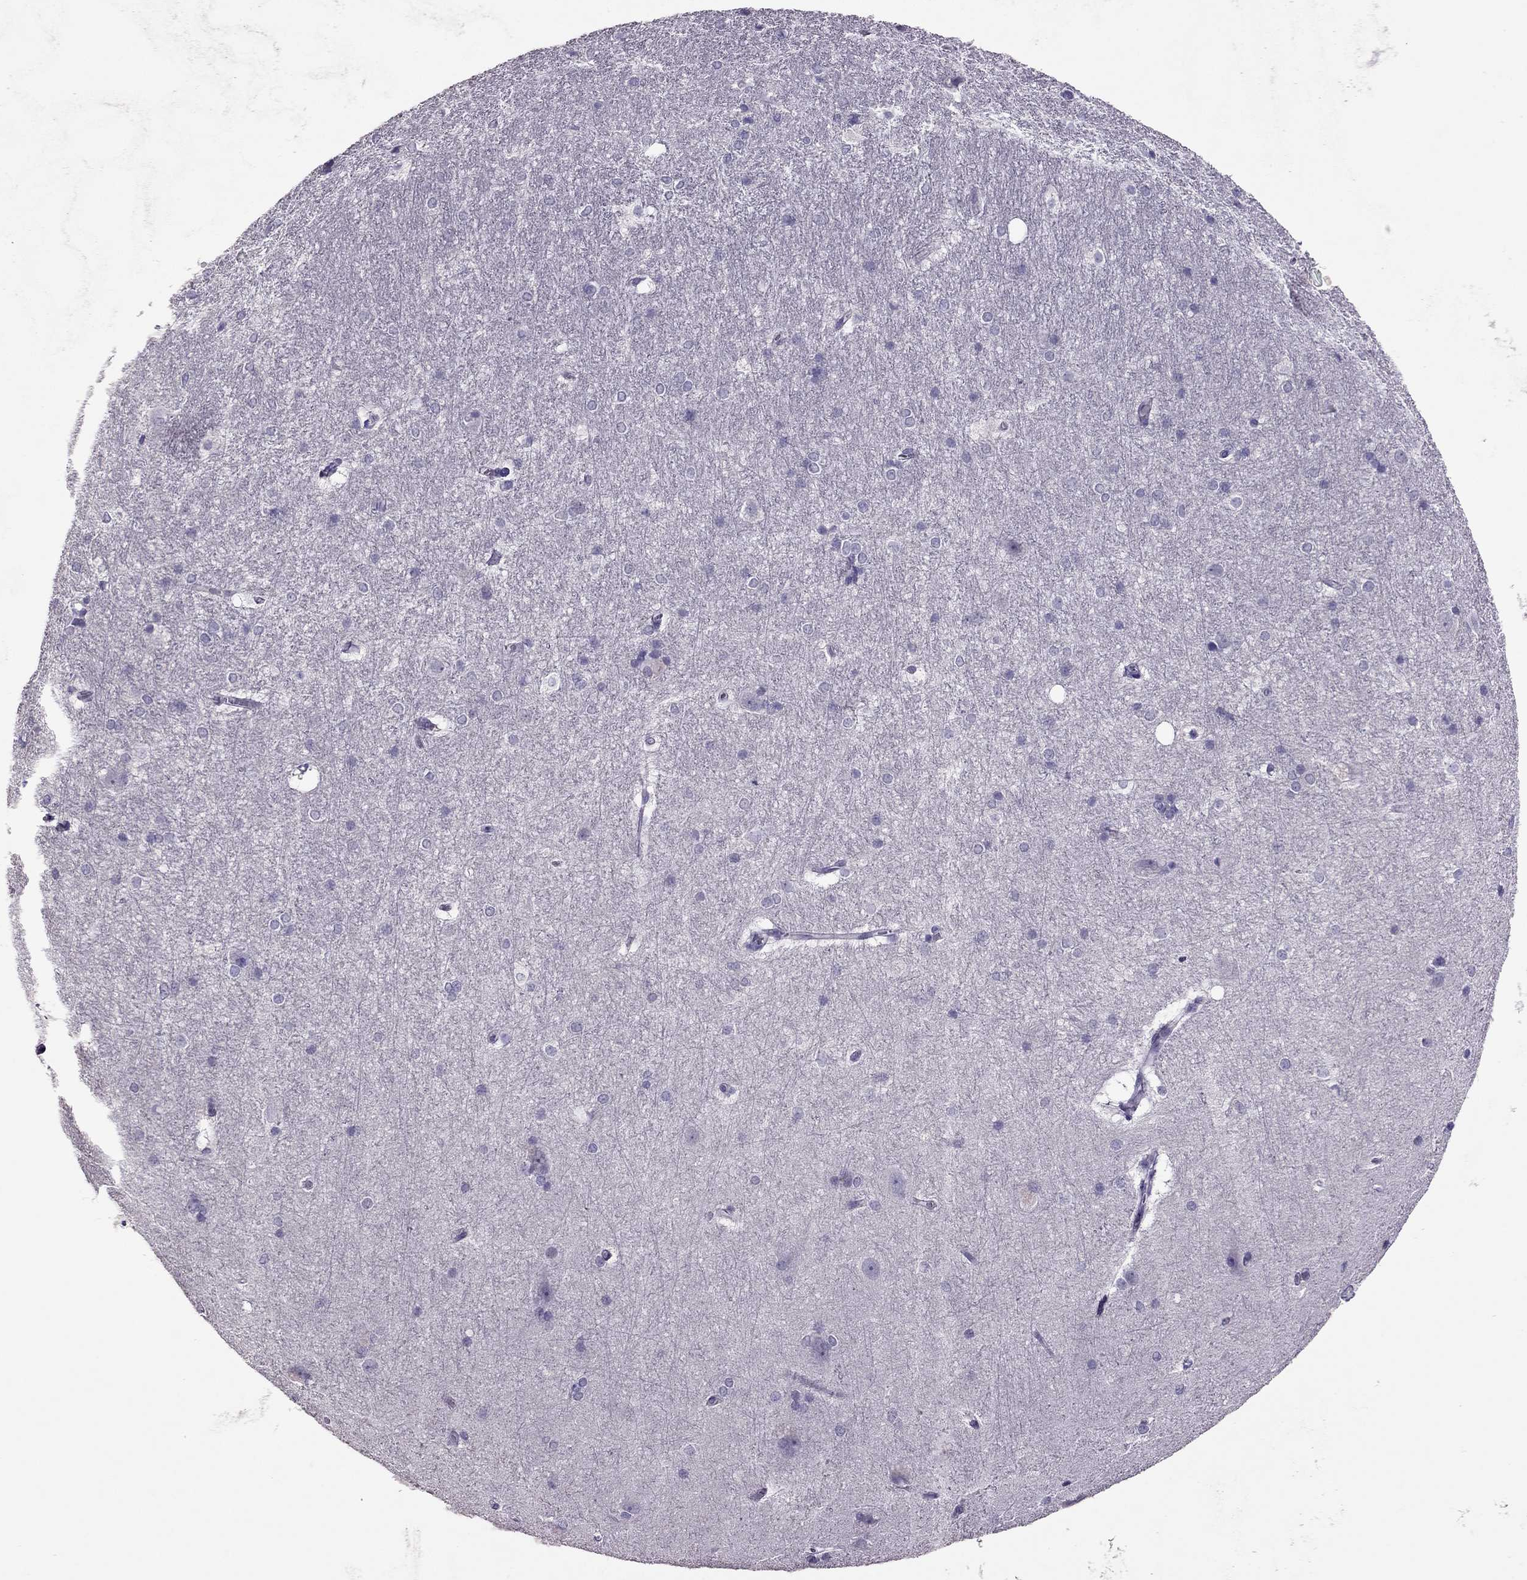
{"staining": {"intensity": "negative", "quantity": "none", "location": "none"}, "tissue": "hippocampus", "cell_type": "Glial cells", "image_type": "normal", "snomed": [{"axis": "morphology", "description": "Normal tissue, NOS"}, {"axis": "topography", "description": "Cerebral cortex"}, {"axis": "topography", "description": "Hippocampus"}], "caption": "High power microscopy micrograph of an IHC micrograph of benign hippocampus, revealing no significant staining in glial cells. The staining was performed using DAB (3,3'-diaminobenzidine) to visualize the protein expression in brown, while the nuclei were stained in blue with hematoxylin (Magnification: 20x).", "gene": "RHO", "patient": {"sex": "female", "age": 19}}